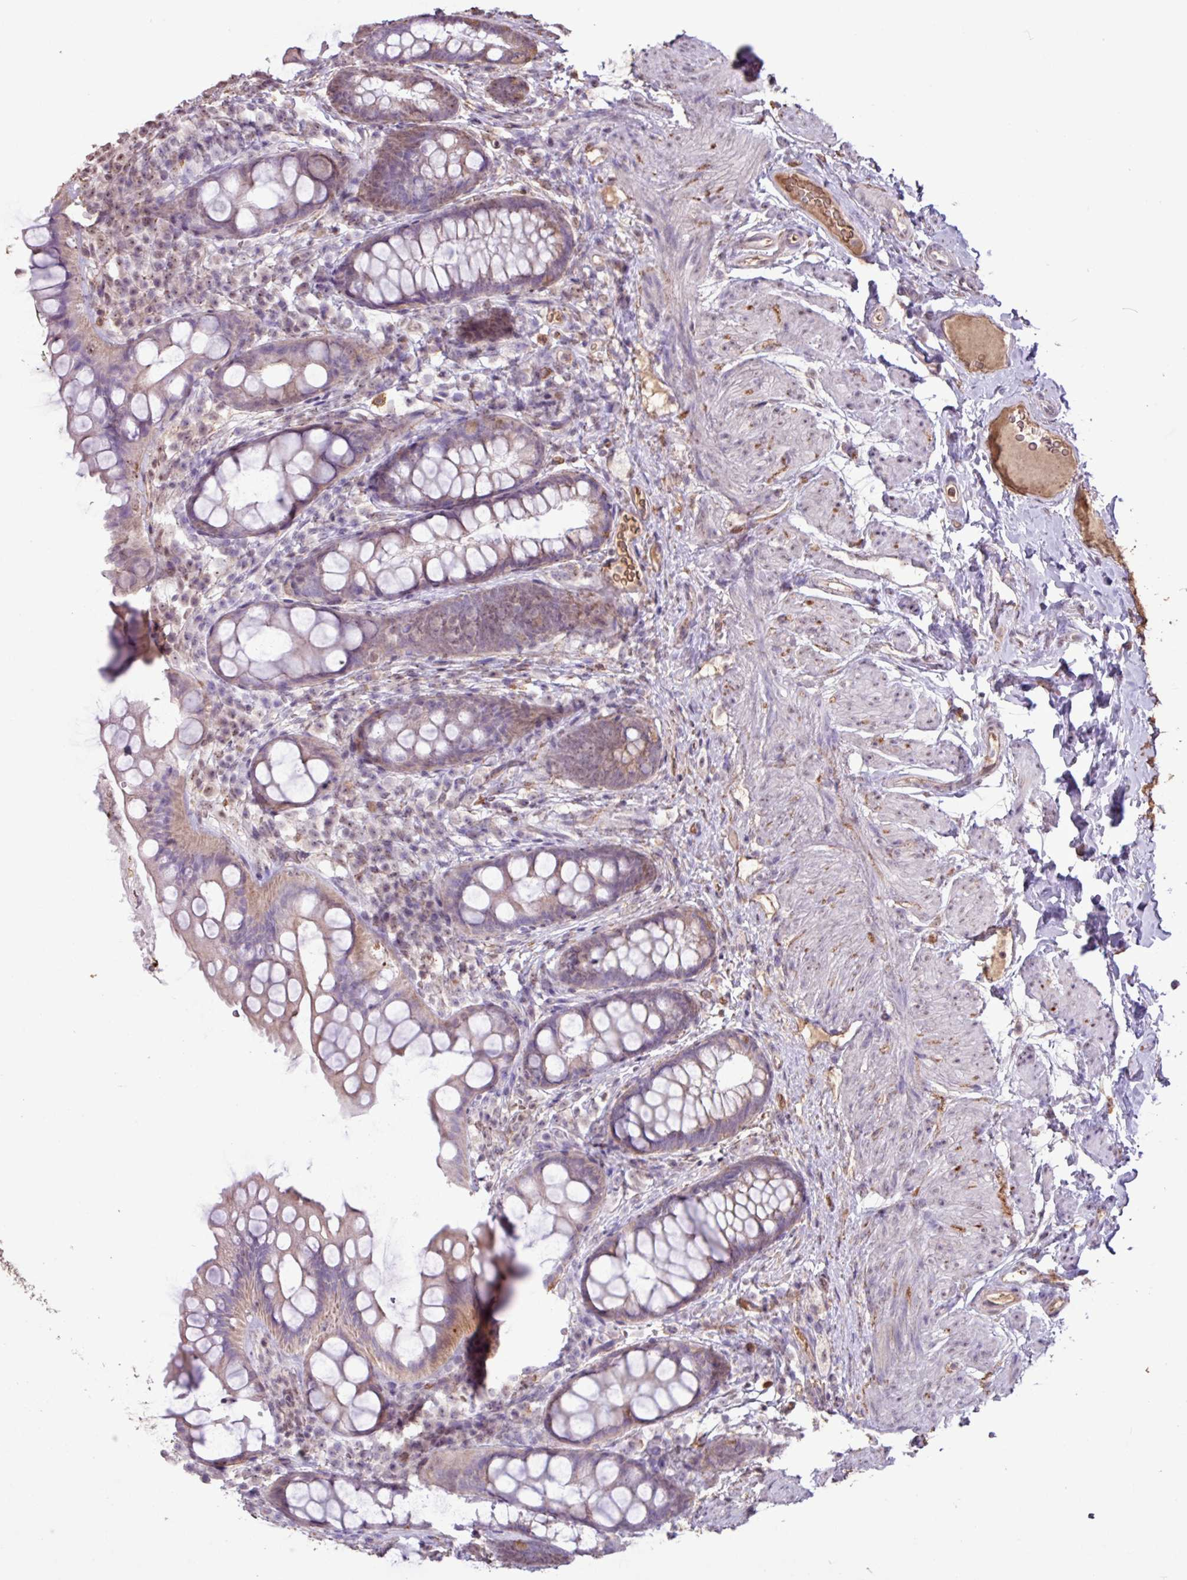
{"staining": {"intensity": "weak", "quantity": "25%-75%", "location": "cytoplasmic/membranous,nuclear"}, "tissue": "rectum", "cell_type": "Glandular cells", "image_type": "normal", "snomed": [{"axis": "morphology", "description": "Normal tissue, NOS"}, {"axis": "topography", "description": "Rectum"}, {"axis": "topography", "description": "Peripheral nerve tissue"}], "caption": "Glandular cells exhibit weak cytoplasmic/membranous,nuclear expression in about 25%-75% of cells in unremarkable rectum.", "gene": "L3MBTL3", "patient": {"sex": "female", "age": 69}}